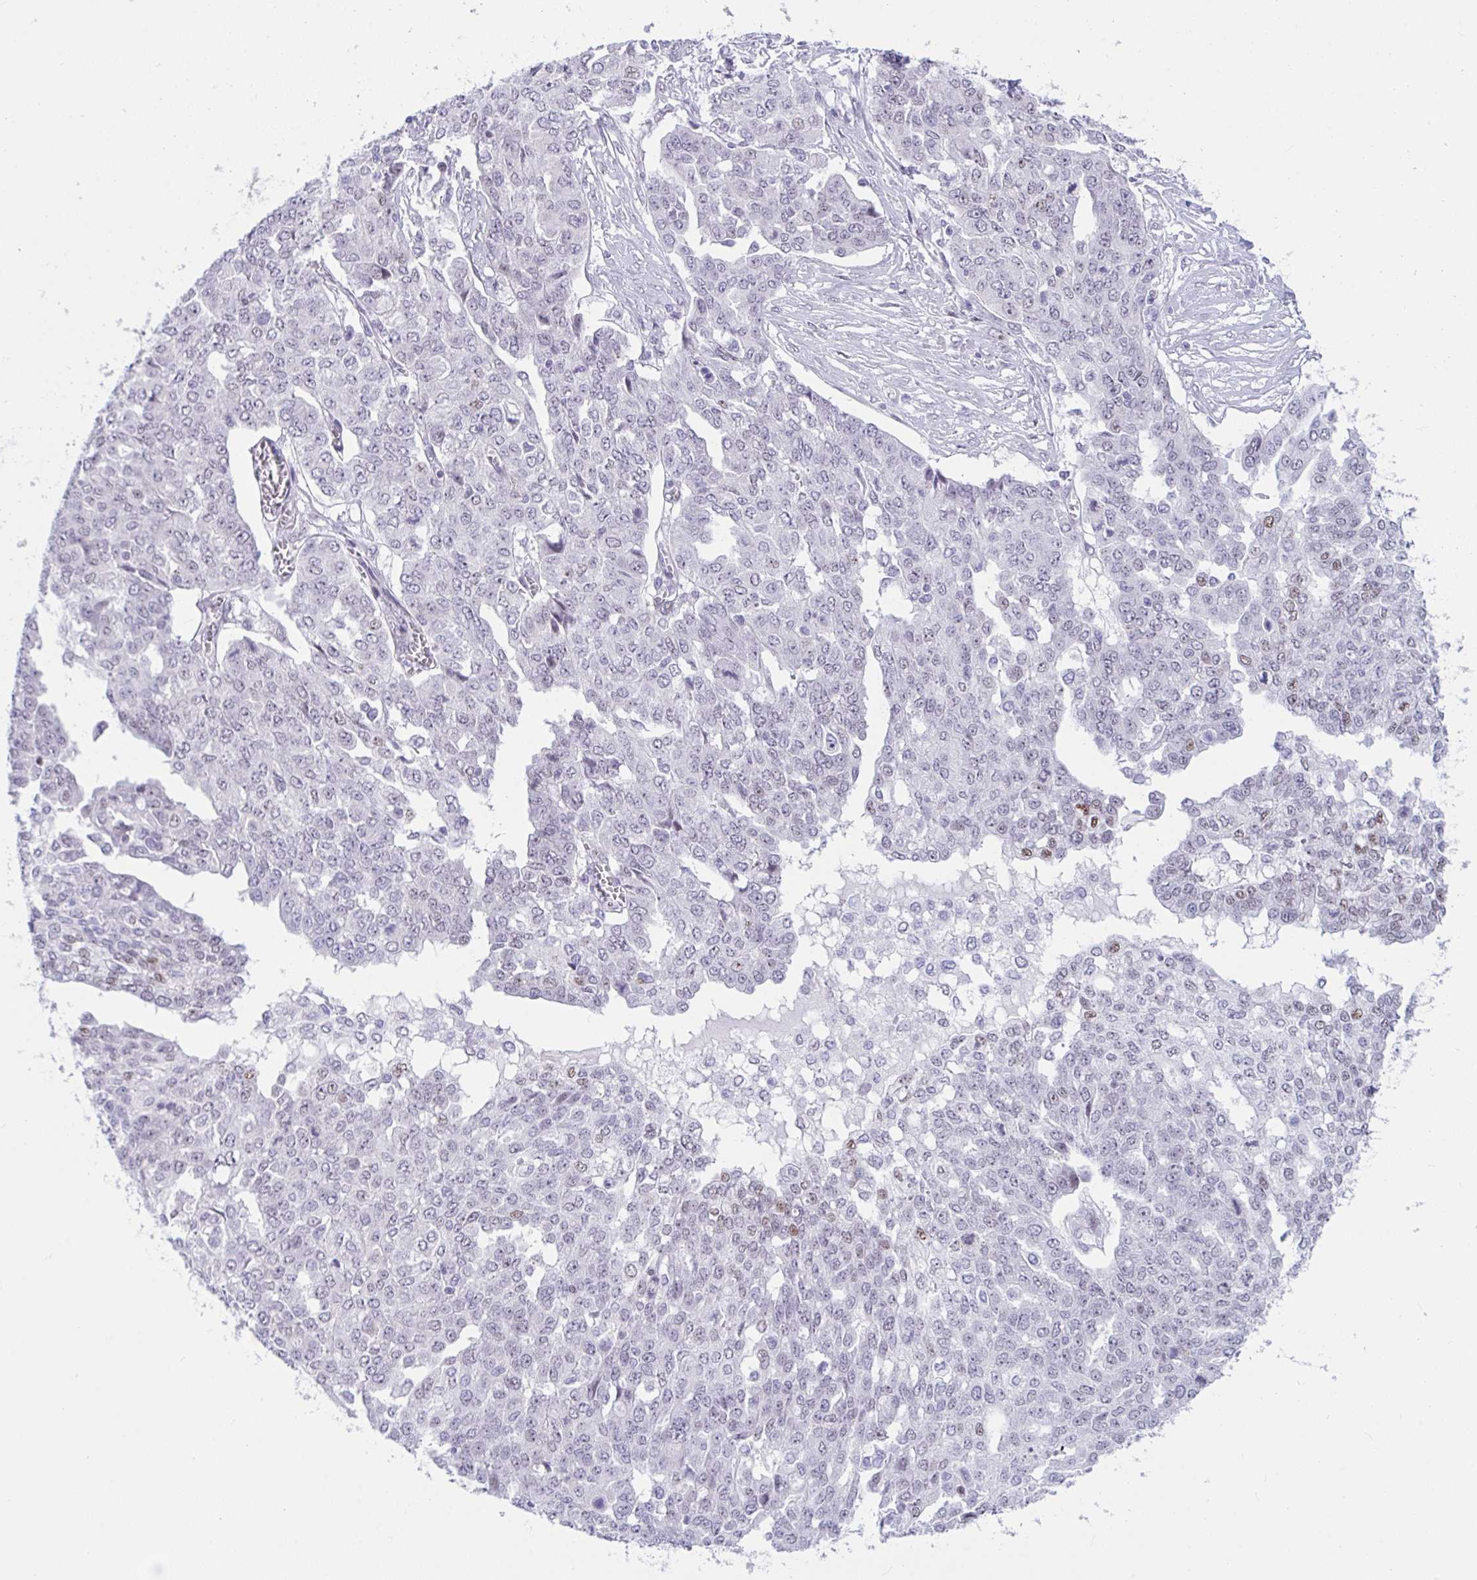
{"staining": {"intensity": "weak", "quantity": "<25%", "location": "nuclear"}, "tissue": "ovarian cancer", "cell_type": "Tumor cells", "image_type": "cancer", "snomed": [{"axis": "morphology", "description": "Cystadenocarcinoma, serous, NOS"}, {"axis": "topography", "description": "Soft tissue"}, {"axis": "topography", "description": "Ovary"}], "caption": "This is a image of immunohistochemistry staining of ovarian serous cystadenocarcinoma, which shows no expression in tumor cells.", "gene": "IKZF2", "patient": {"sex": "female", "age": 57}}